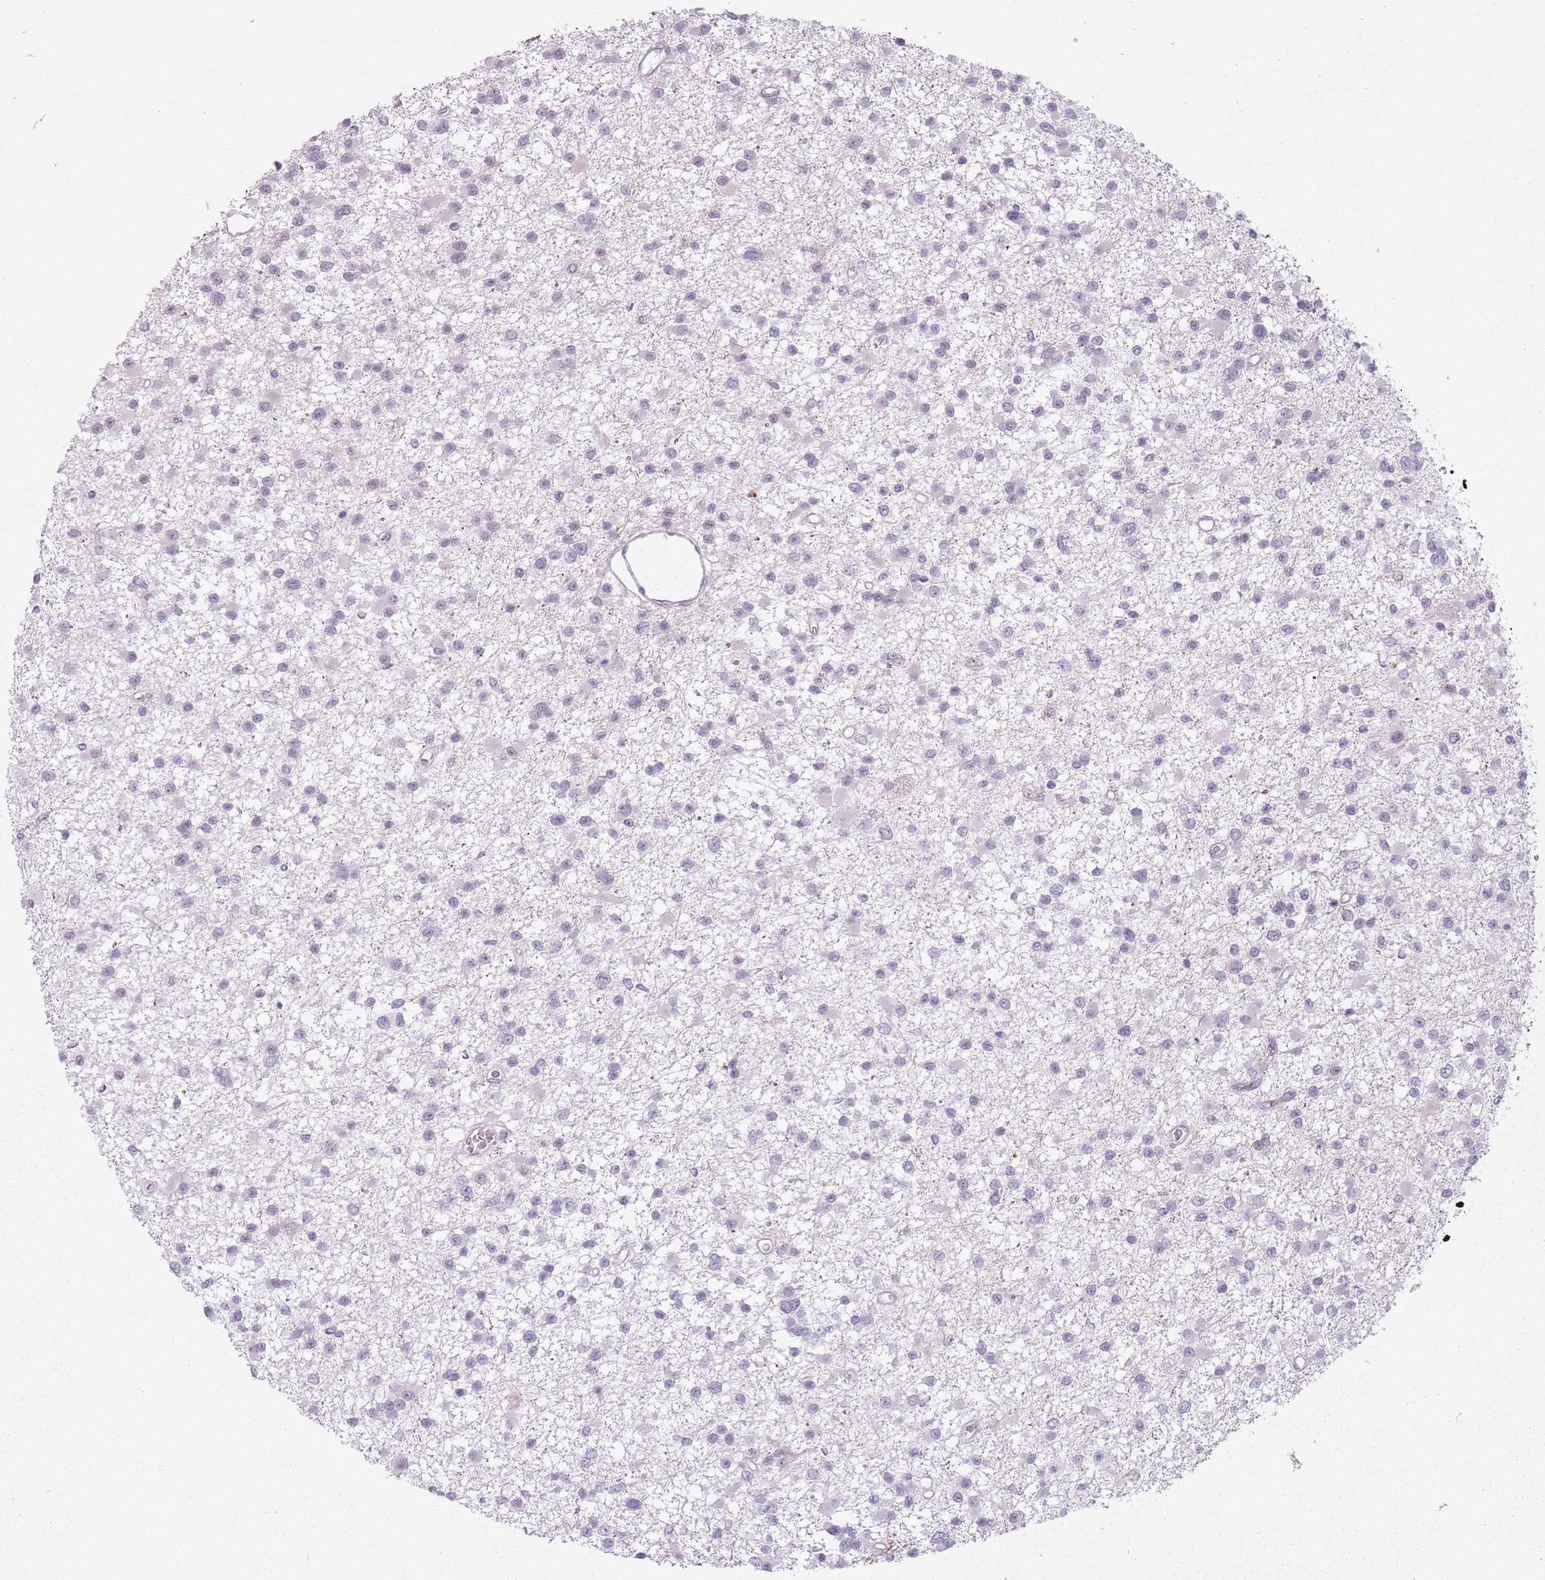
{"staining": {"intensity": "negative", "quantity": "none", "location": "none"}, "tissue": "glioma", "cell_type": "Tumor cells", "image_type": "cancer", "snomed": [{"axis": "morphology", "description": "Glioma, malignant, Low grade"}, {"axis": "topography", "description": "Brain"}], "caption": "IHC micrograph of neoplastic tissue: malignant glioma (low-grade) stained with DAB demonstrates no significant protein staining in tumor cells. (DAB (3,3'-diaminobenzidine) immunohistochemistry (IHC) with hematoxylin counter stain).", "gene": "RFX4", "patient": {"sex": "female", "age": 22}}